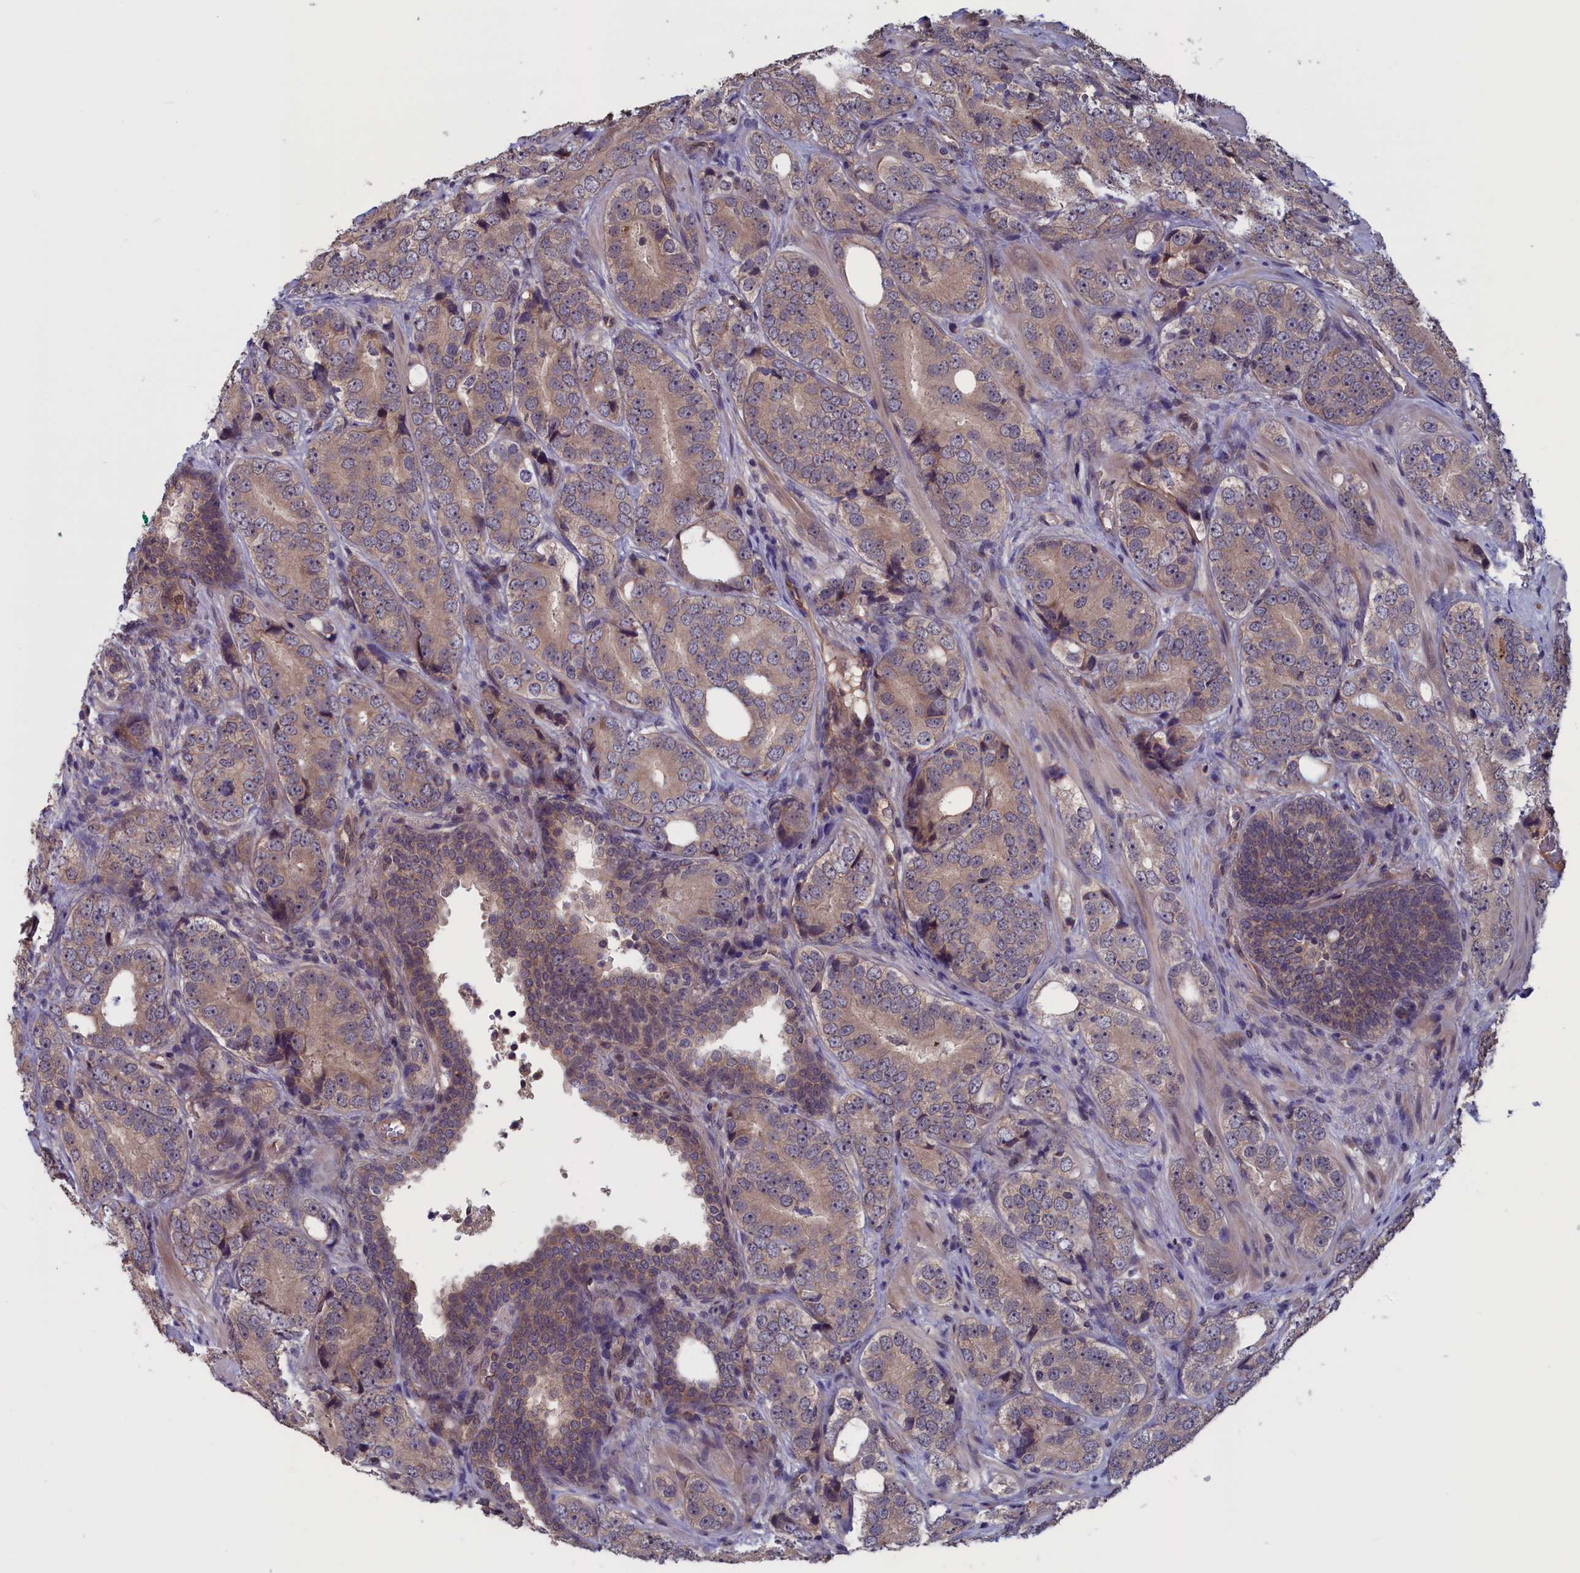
{"staining": {"intensity": "weak", "quantity": "<25%", "location": "cytoplasmic/membranous"}, "tissue": "prostate cancer", "cell_type": "Tumor cells", "image_type": "cancer", "snomed": [{"axis": "morphology", "description": "Adenocarcinoma, High grade"}, {"axis": "topography", "description": "Prostate"}], "caption": "DAB immunohistochemical staining of human adenocarcinoma (high-grade) (prostate) displays no significant expression in tumor cells. (DAB immunohistochemistry, high magnification).", "gene": "PLP2", "patient": {"sex": "male", "age": 56}}